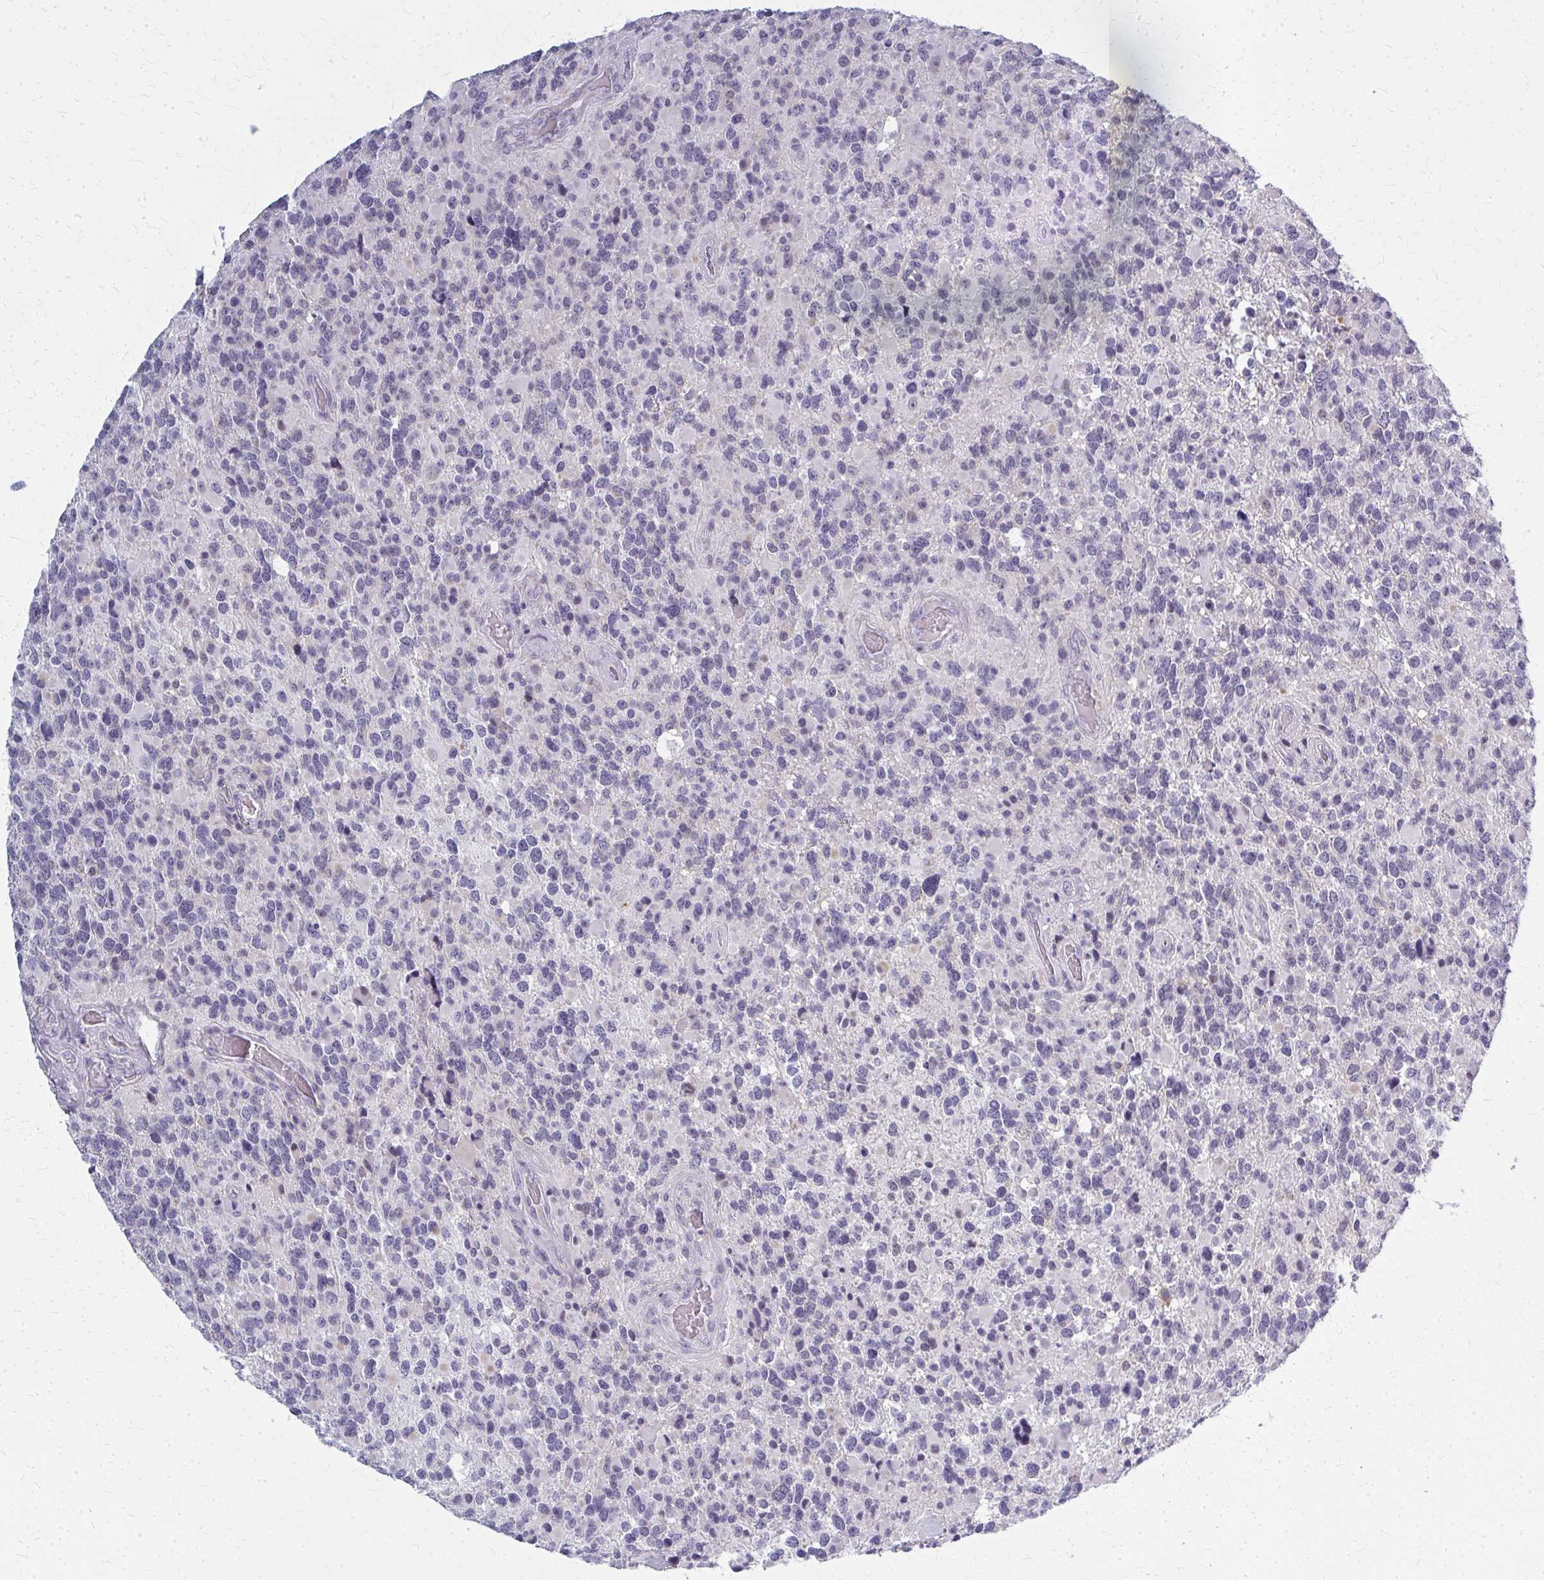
{"staining": {"intensity": "negative", "quantity": "none", "location": "none"}, "tissue": "glioma", "cell_type": "Tumor cells", "image_type": "cancer", "snomed": [{"axis": "morphology", "description": "Glioma, malignant, High grade"}, {"axis": "topography", "description": "Brain"}], "caption": "Glioma stained for a protein using IHC exhibits no positivity tumor cells.", "gene": "CASQ2", "patient": {"sex": "female", "age": 40}}